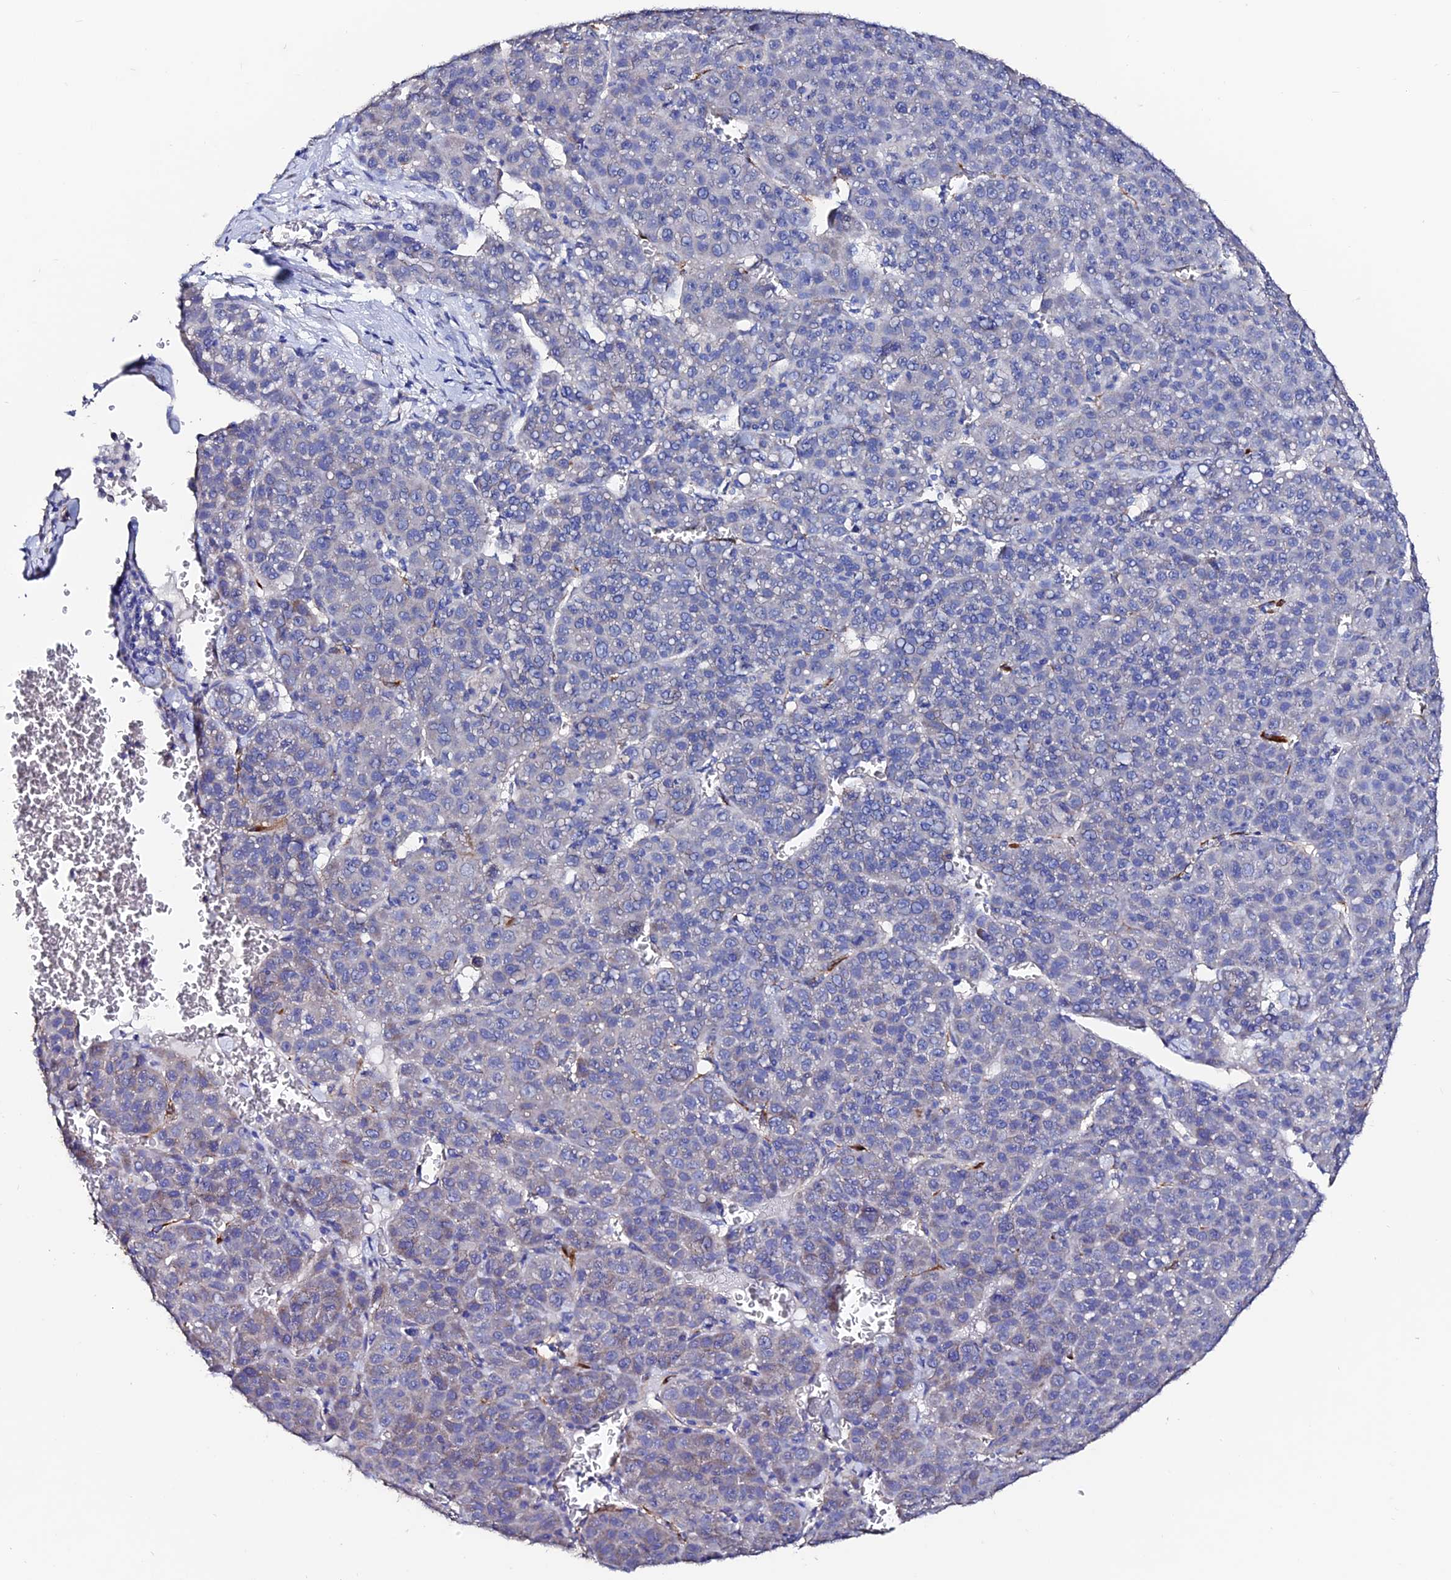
{"staining": {"intensity": "negative", "quantity": "none", "location": "none"}, "tissue": "liver cancer", "cell_type": "Tumor cells", "image_type": "cancer", "snomed": [{"axis": "morphology", "description": "Carcinoma, Hepatocellular, NOS"}, {"axis": "topography", "description": "Liver"}], "caption": "Immunohistochemistry (IHC) micrograph of neoplastic tissue: liver hepatocellular carcinoma stained with DAB shows no significant protein expression in tumor cells.", "gene": "ESM1", "patient": {"sex": "female", "age": 53}}